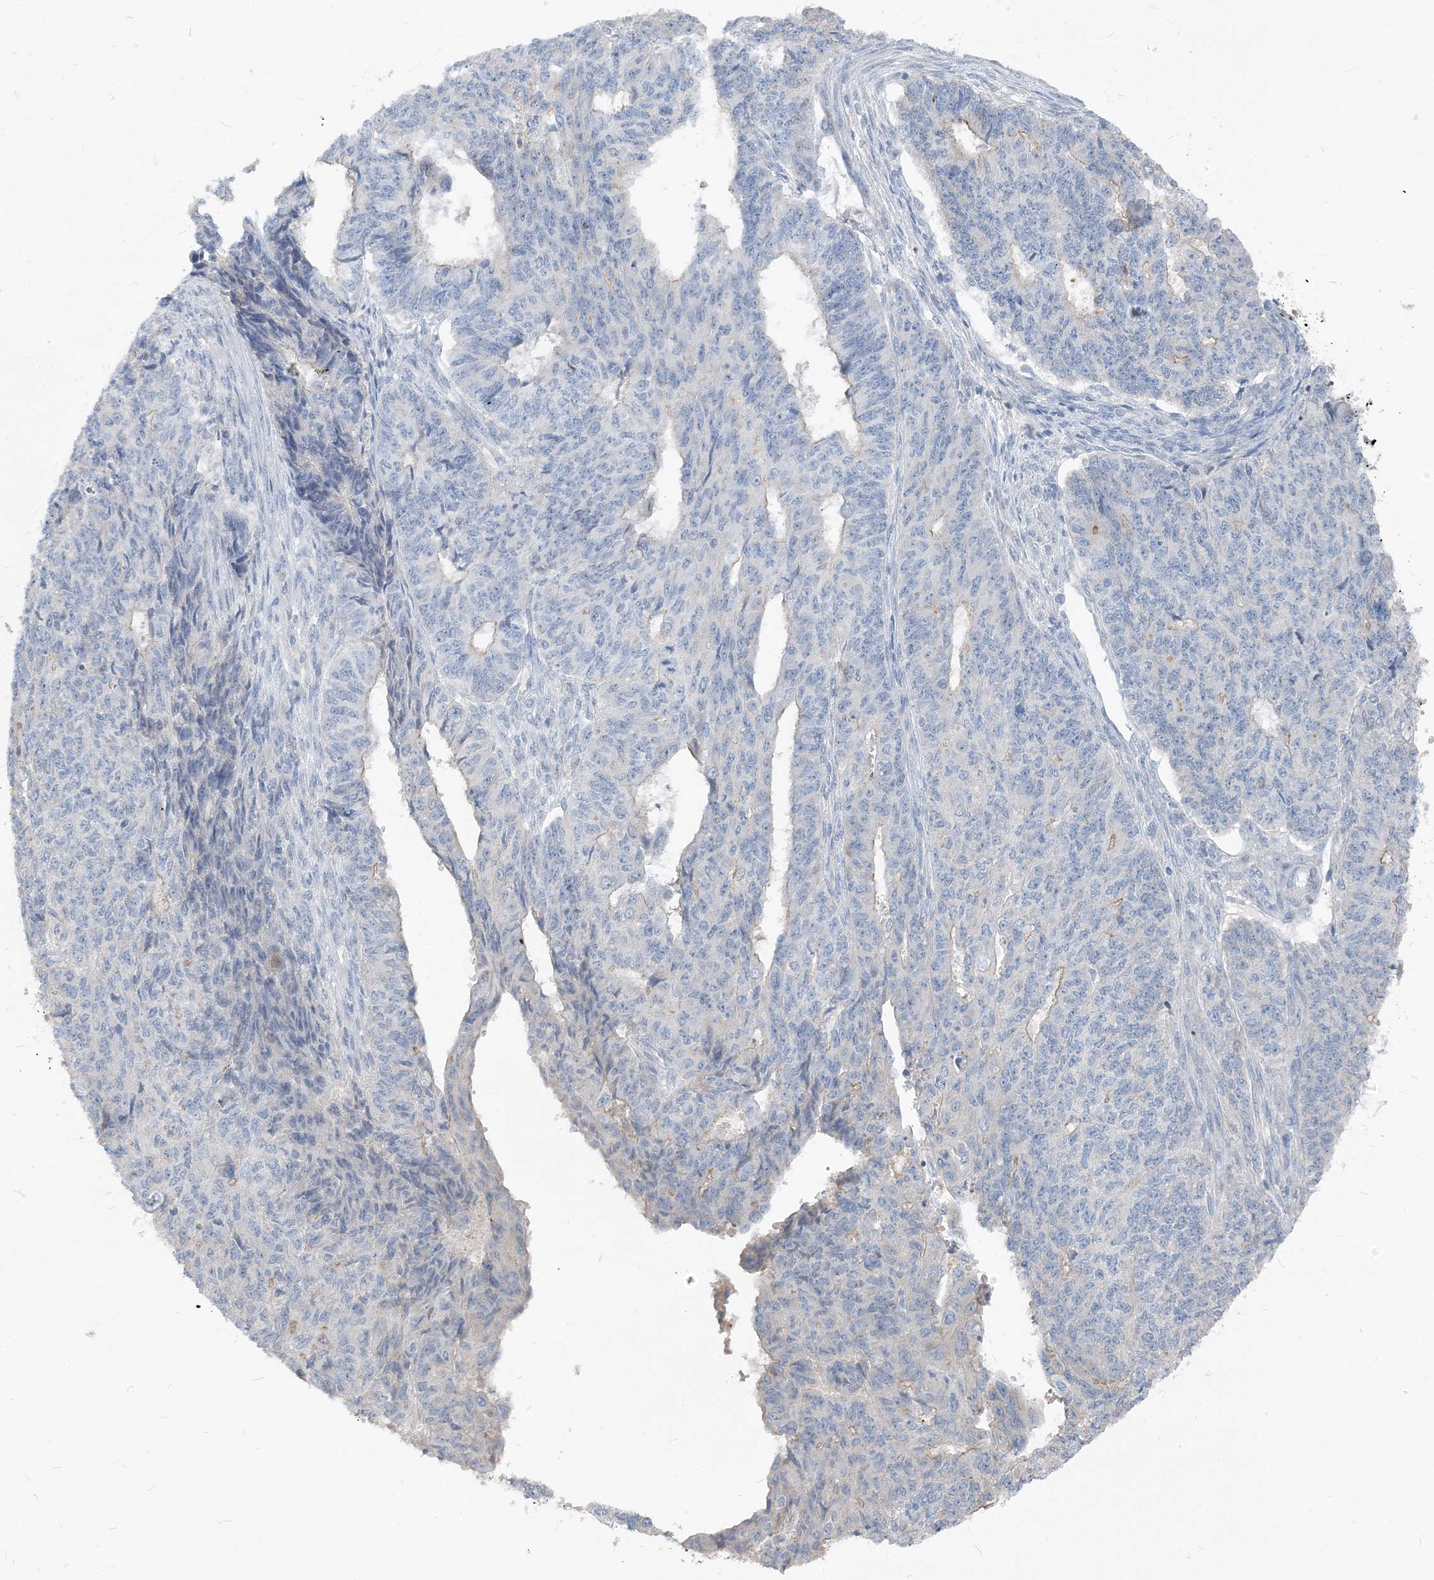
{"staining": {"intensity": "negative", "quantity": "none", "location": "none"}, "tissue": "endometrial cancer", "cell_type": "Tumor cells", "image_type": "cancer", "snomed": [{"axis": "morphology", "description": "Adenocarcinoma, NOS"}, {"axis": "topography", "description": "Endometrium"}], "caption": "DAB (3,3'-diaminobenzidine) immunohistochemical staining of endometrial cancer demonstrates no significant staining in tumor cells.", "gene": "NCOA7", "patient": {"sex": "female", "age": 32}}